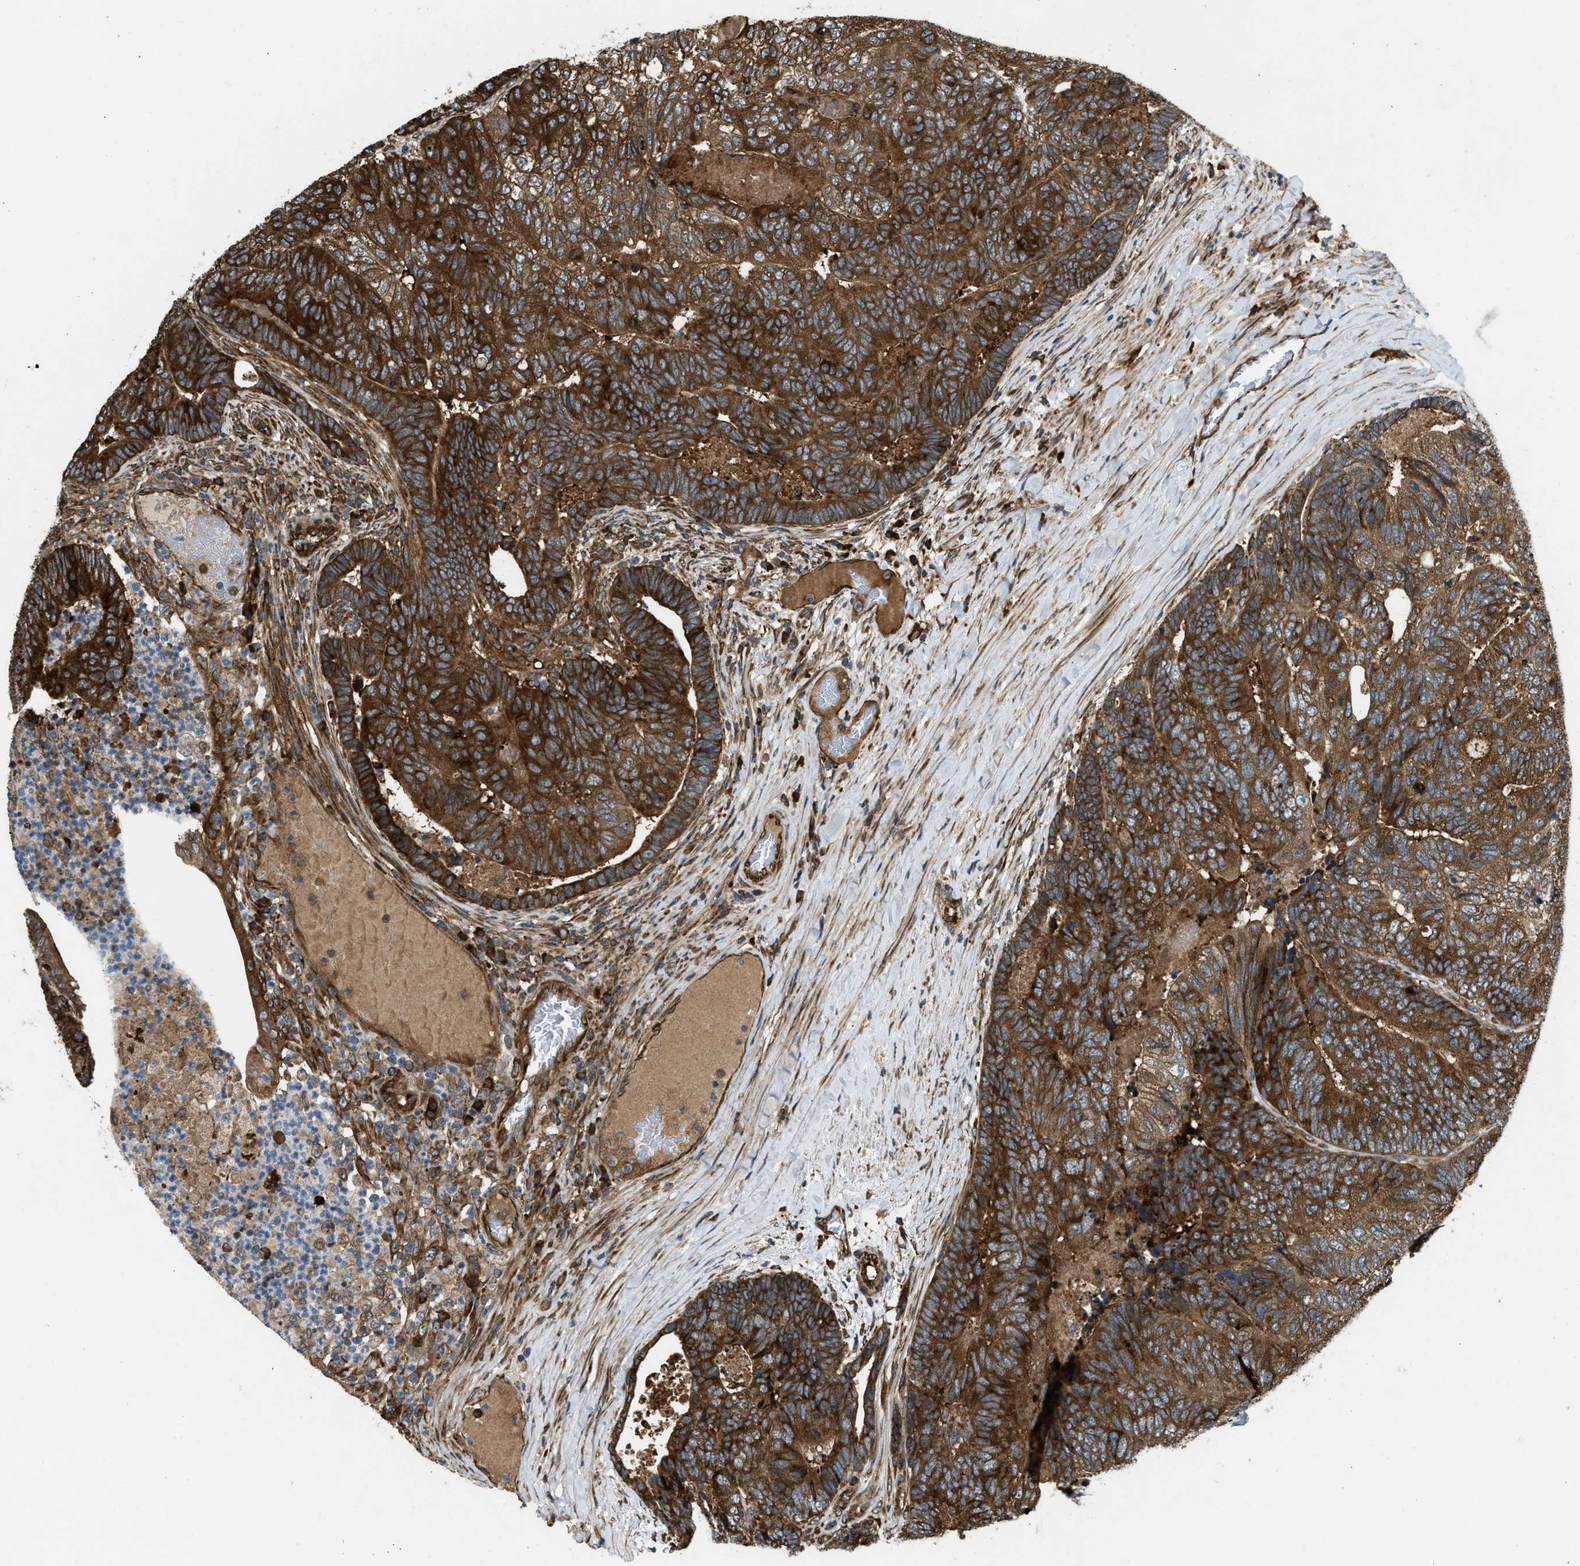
{"staining": {"intensity": "strong", "quantity": ">75%", "location": "cytoplasmic/membranous"}, "tissue": "colorectal cancer", "cell_type": "Tumor cells", "image_type": "cancer", "snomed": [{"axis": "morphology", "description": "Adenocarcinoma, NOS"}, {"axis": "topography", "description": "Colon"}], "caption": "Immunohistochemistry (IHC) of colorectal adenocarcinoma reveals high levels of strong cytoplasmic/membranous expression in about >75% of tumor cells.", "gene": "RASGRF2", "patient": {"sex": "female", "age": 67}}